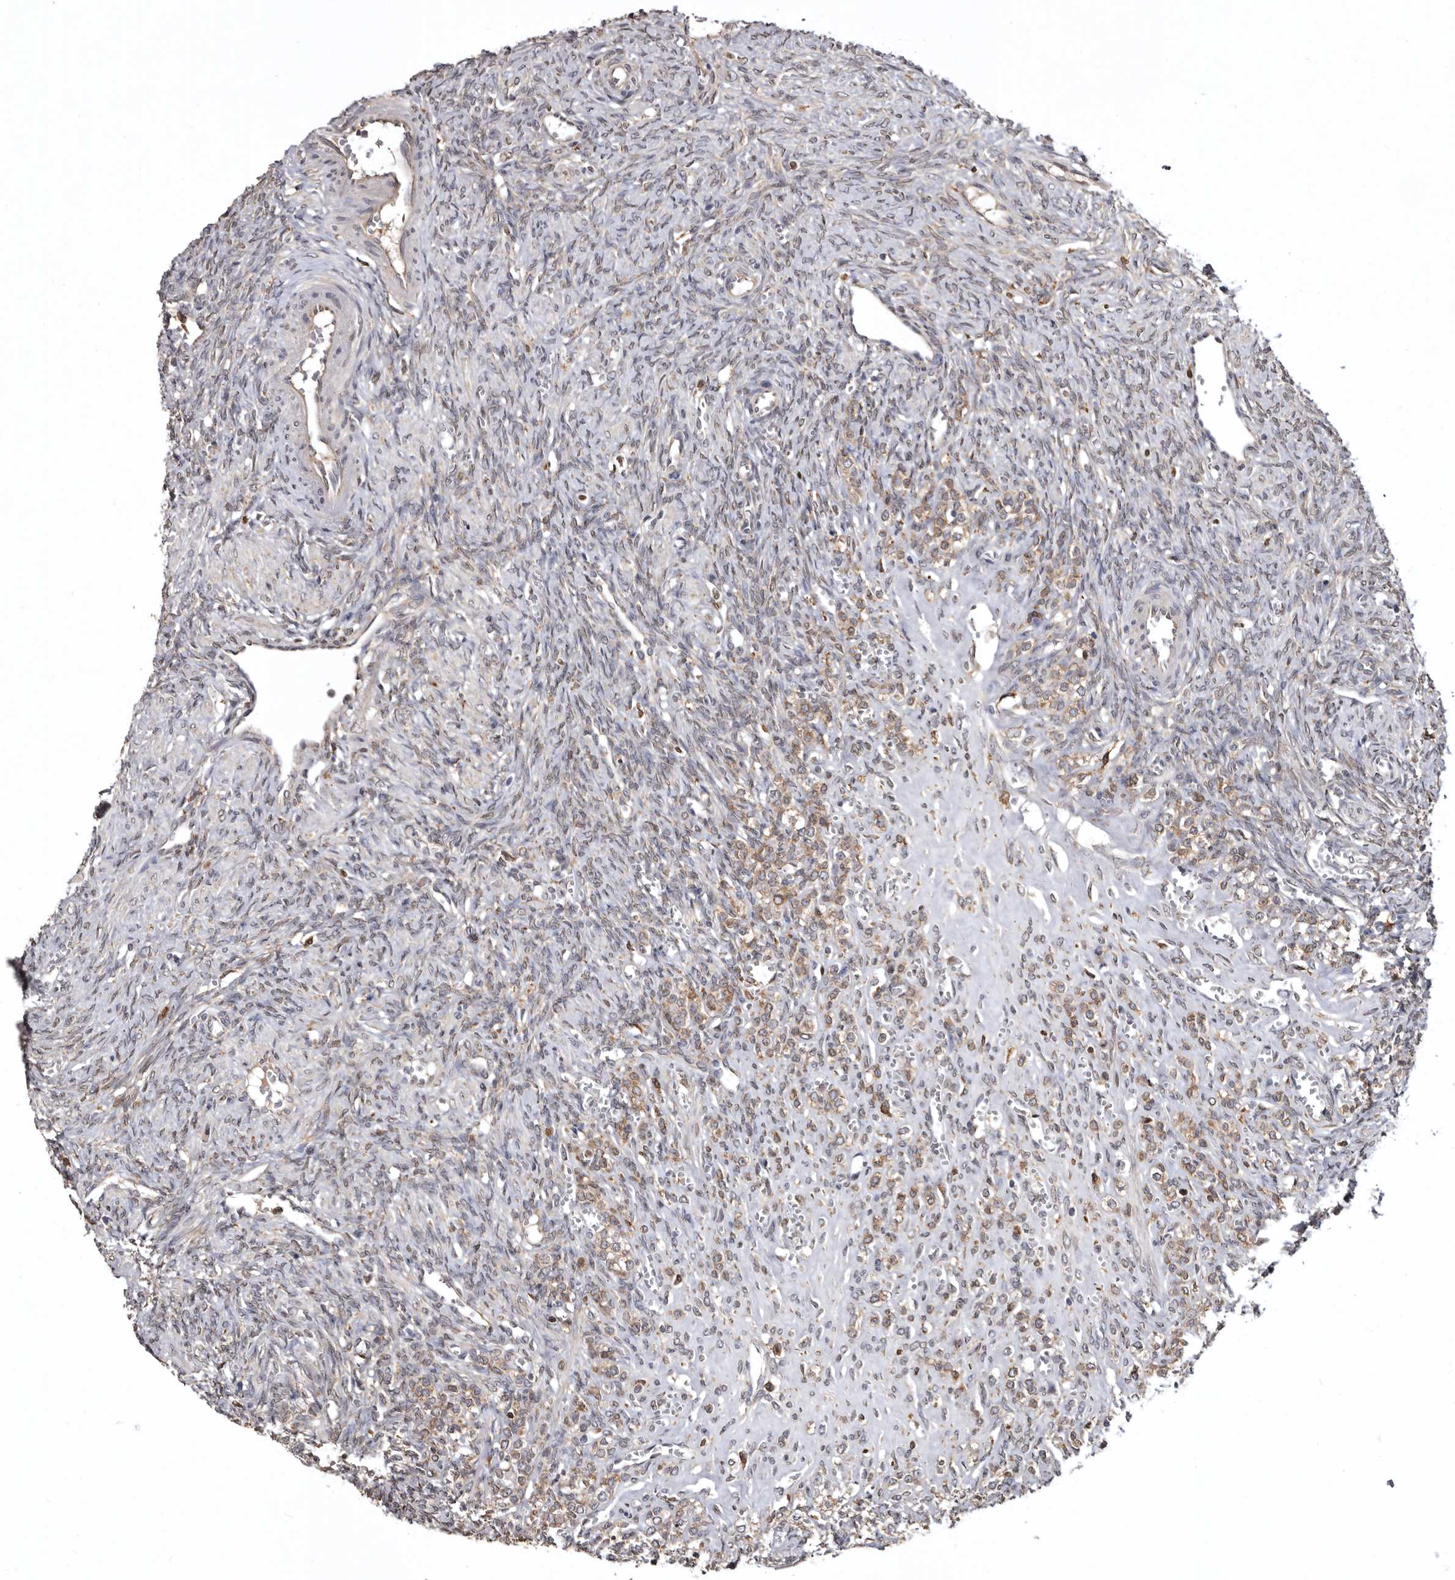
{"staining": {"intensity": "moderate", "quantity": ">75%", "location": "cytoplasmic/membranous"}, "tissue": "ovary", "cell_type": "Follicle cells", "image_type": "normal", "snomed": [{"axis": "morphology", "description": "Normal tissue, NOS"}, {"axis": "topography", "description": "Ovary"}], "caption": "Follicle cells reveal medium levels of moderate cytoplasmic/membranous expression in approximately >75% of cells in benign ovary.", "gene": "INKA2", "patient": {"sex": "female", "age": 41}}